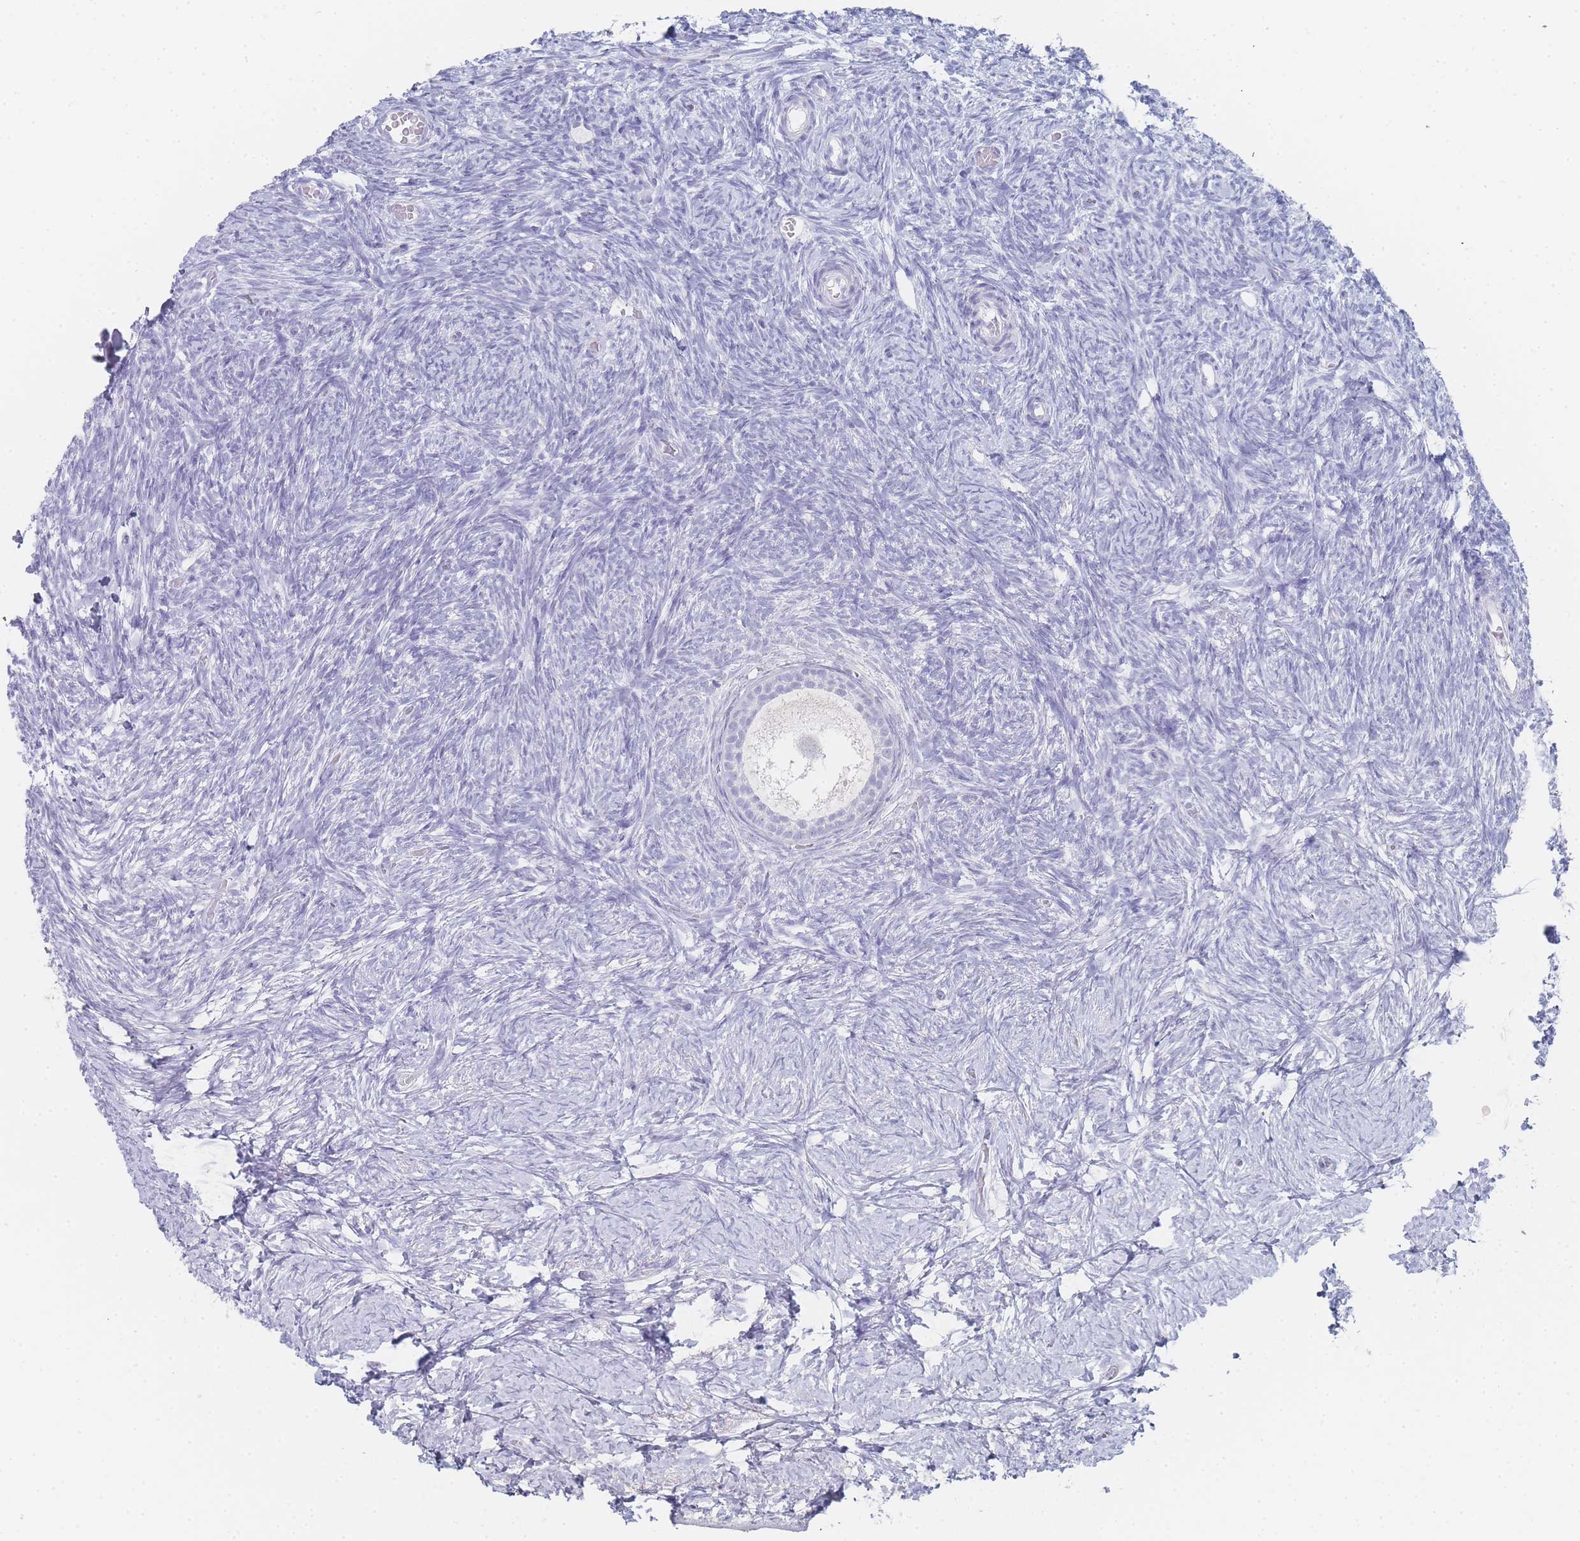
{"staining": {"intensity": "negative", "quantity": "none", "location": "none"}, "tissue": "ovary", "cell_type": "Follicle cells", "image_type": "normal", "snomed": [{"axis": "morphology", "description": "Normal tissue, NOS"}, {"axis": "topography", "description": "Ovary"}], "caption": "Micrograph shows no protein staining in follicle cells of unremarkable ovary.", "gene": "IMPG1", "patient": {"sex": "female", "age": 39}}